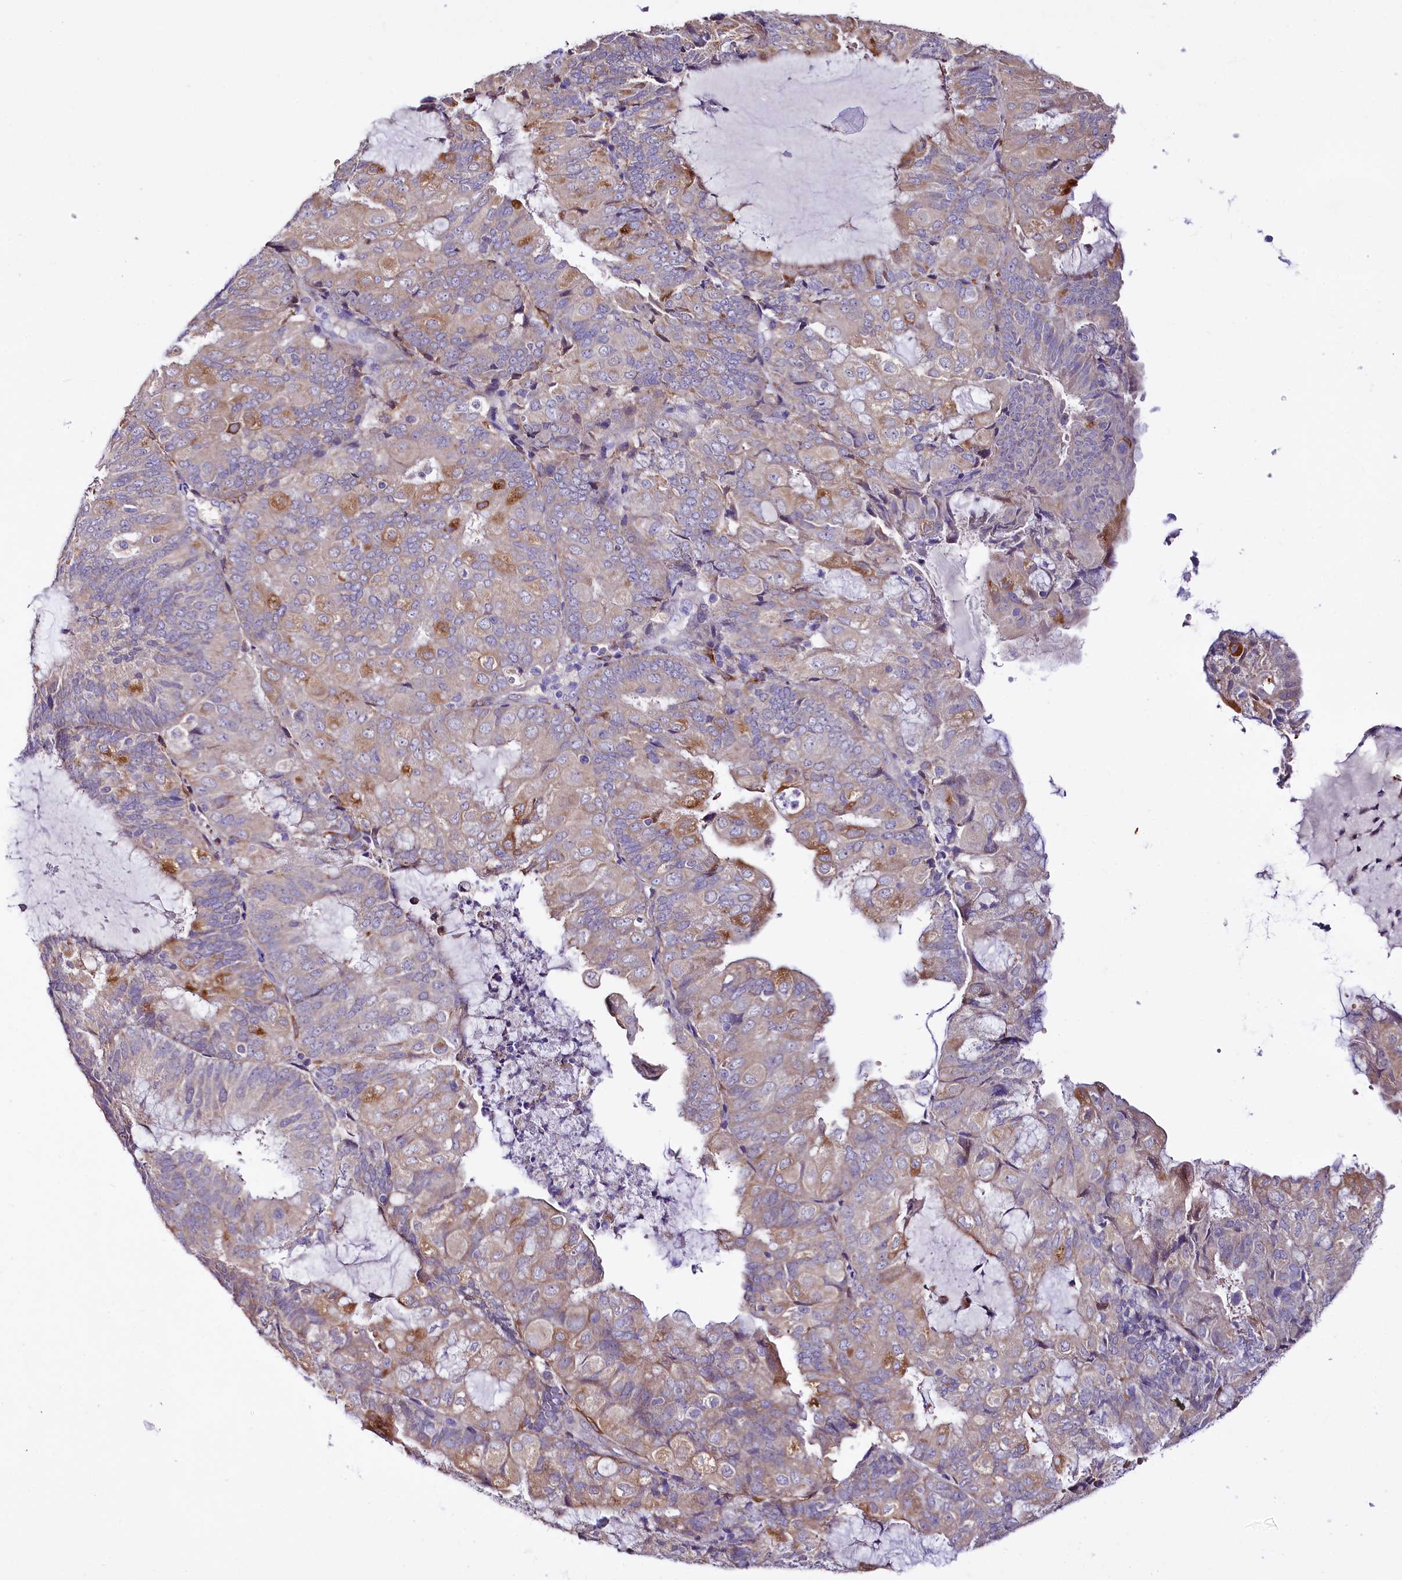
{"staining": {"intensity": "moderate", "quantity": "25%-75%", "location": "cytoplasmic/membranous"}, "tissue": "endometrial cancer", "cell_type": "Tumor cells", "image_type": "cancer", "snomed": [{"axis": "morphology", "description": "Adenocarcinoma, NOS"}, {"axis": "topography", "description": "Endometrium"}], "caption": "This image demonstrates immunohistochemistry staining of endometrial adenocarcinoma, with medium moderate cytoplasmic/membranous positivity in about 25%-75% of tumor cells.", "gene": "CEP295", "patient": {"sex": "female", "age": 81}}